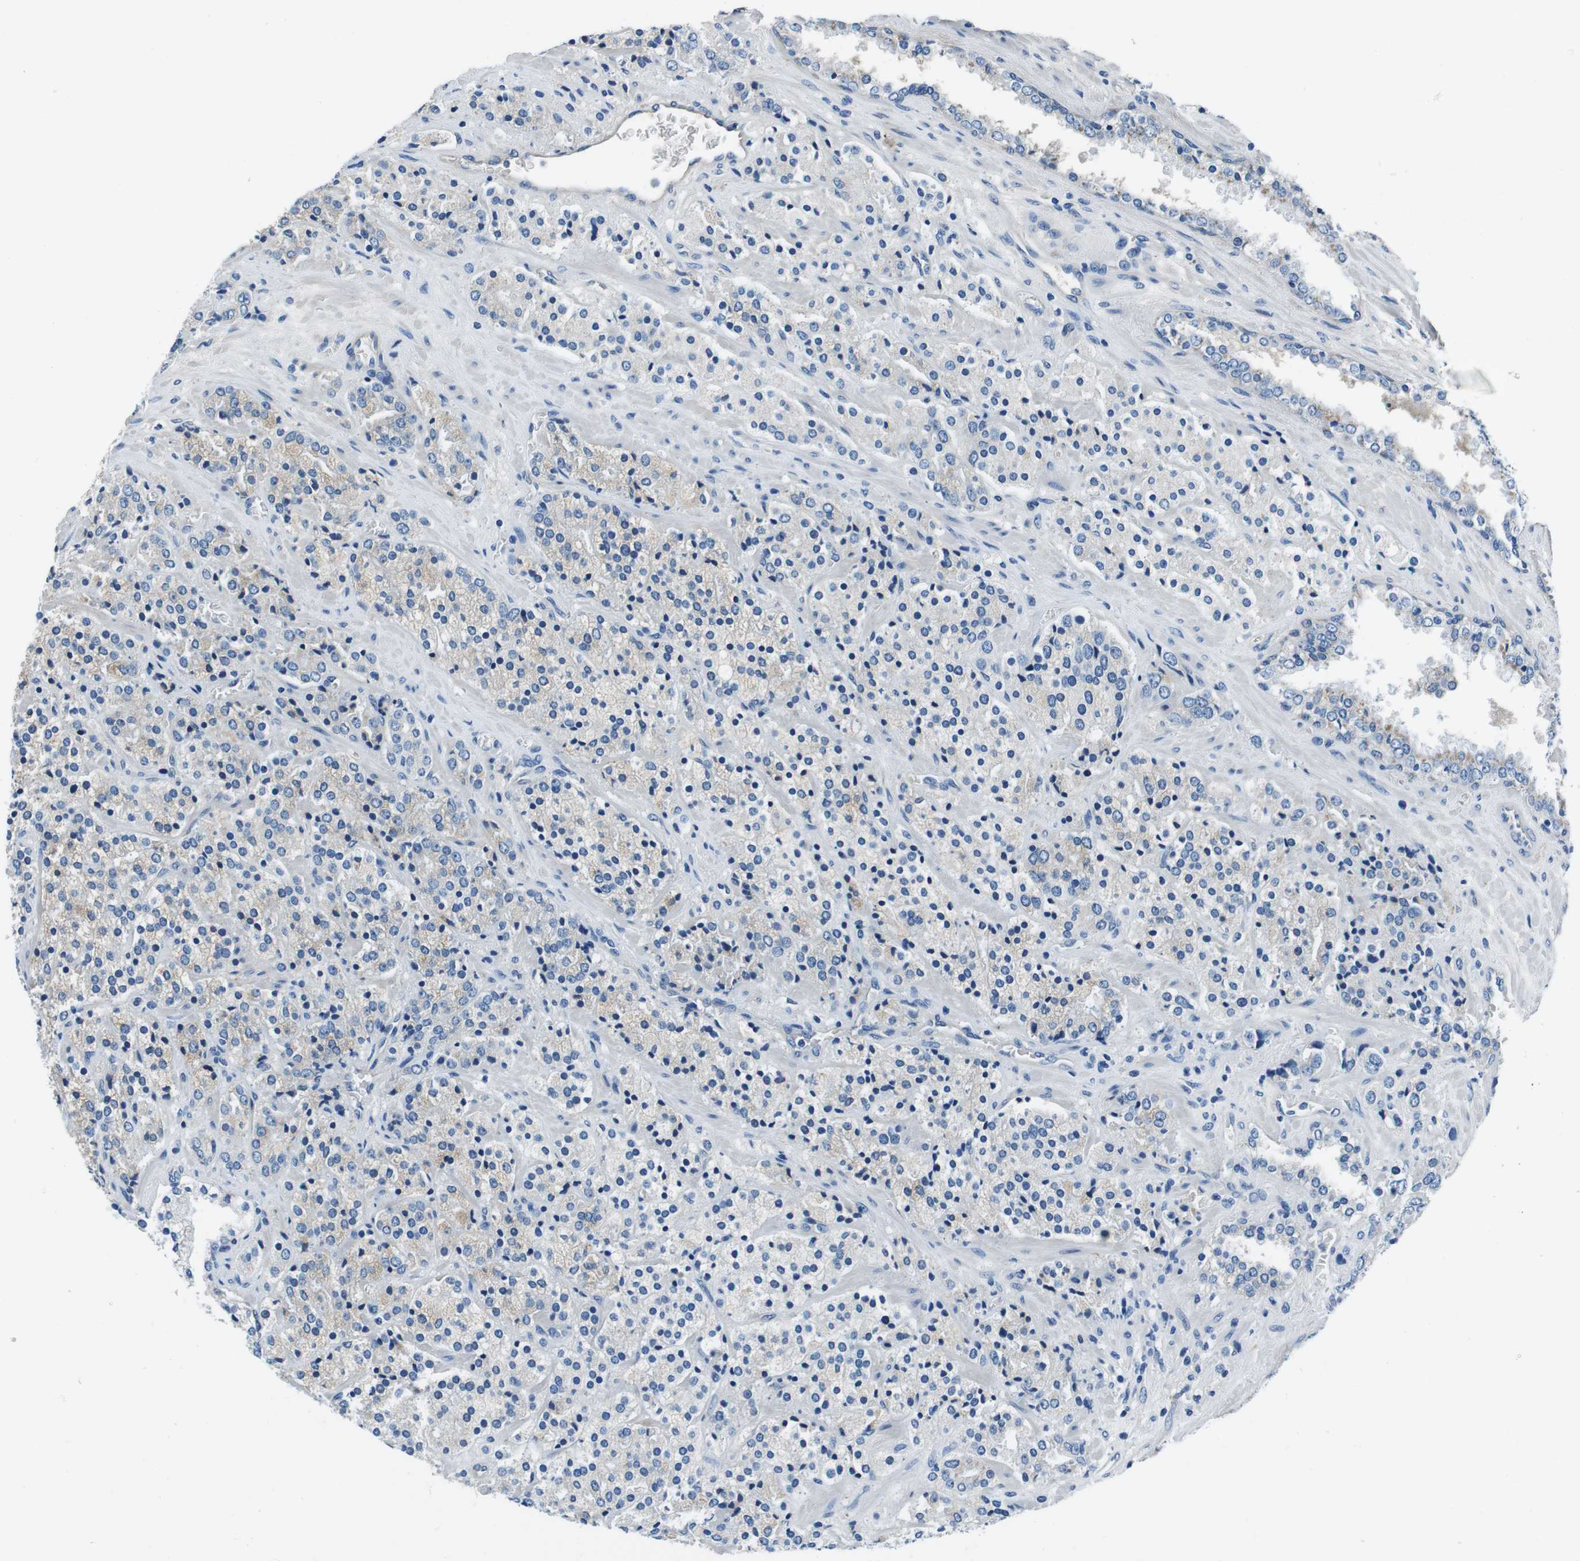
{"staining": {"intensity": "negative", "quantity": "none", "location": "none"}, "tissue": "prostate cancer", "cell_type": "Tumor cells", "image_type": "cancer", "snomed": [{"axis": "morphology", "description": "Adenocarcinoma, High grade"}, {"axis": "topography", "description": "Prostate"}], "caption": "Immunohistochemistry photomicrograph of neoplastic tissue: human prostate high-grade adenocarcinoma stained with DAB (3,3'-diaminobenzidine) shows no significant protein staining in tumor cells.", "gene": "CASQ1", "patient": {"sex": "male", "age": 71}}